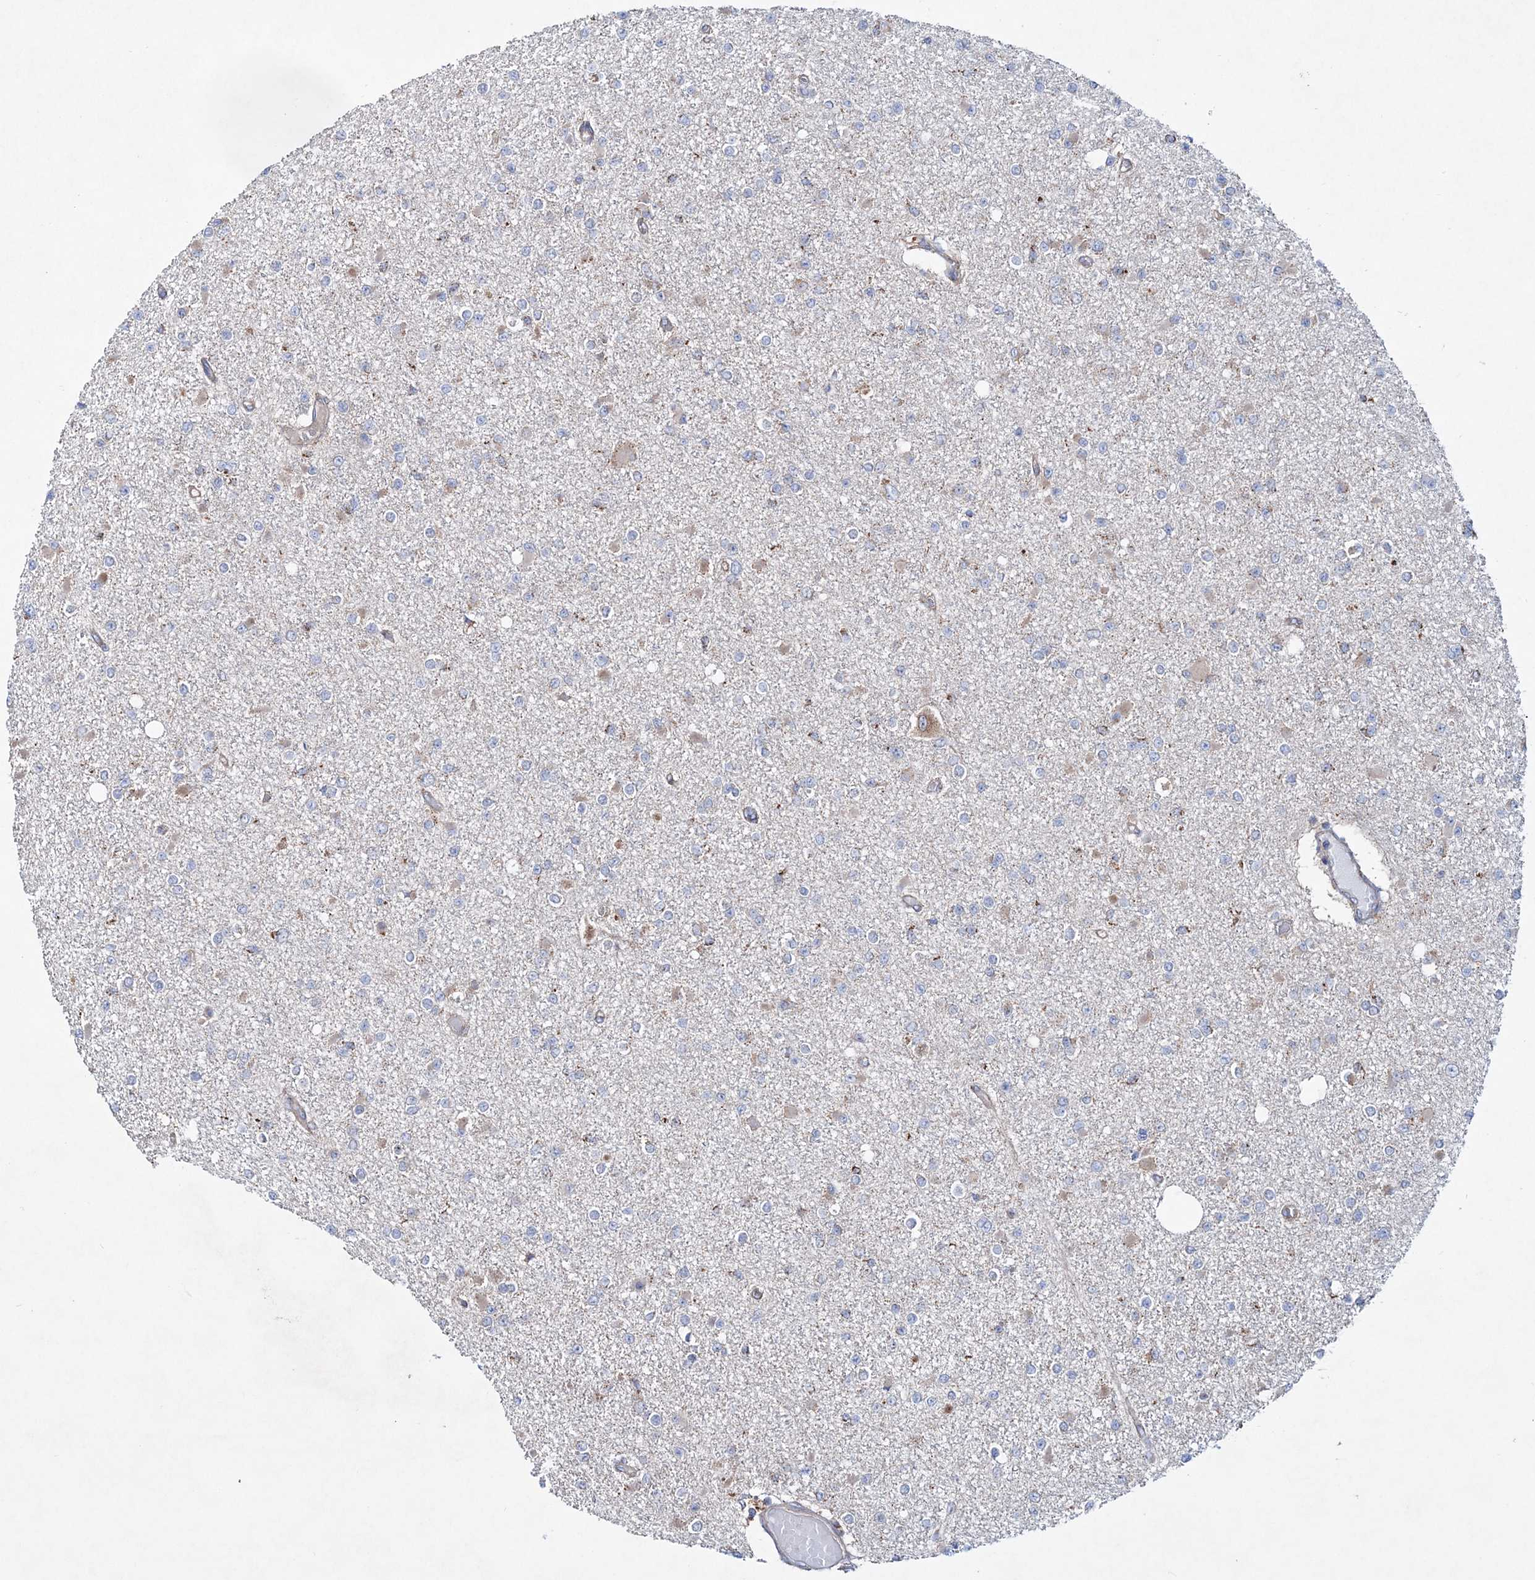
{"staining": {"intensity": "negative", "quantity": "none", "location": "none"}, "tissue": "glioma", "cell_type": "Tumor cells", "image_type": "cancer", "snomed": [{"axis": "morphology", "description": "Glioma, malignant, Low grade"}, {"axis": "topography", "description": "Brain"}], "caption": "Tumor cells show no significant positivity in glioma.", "gene": "NGLY1", "patient": {"sex": "female", "age": 22}}